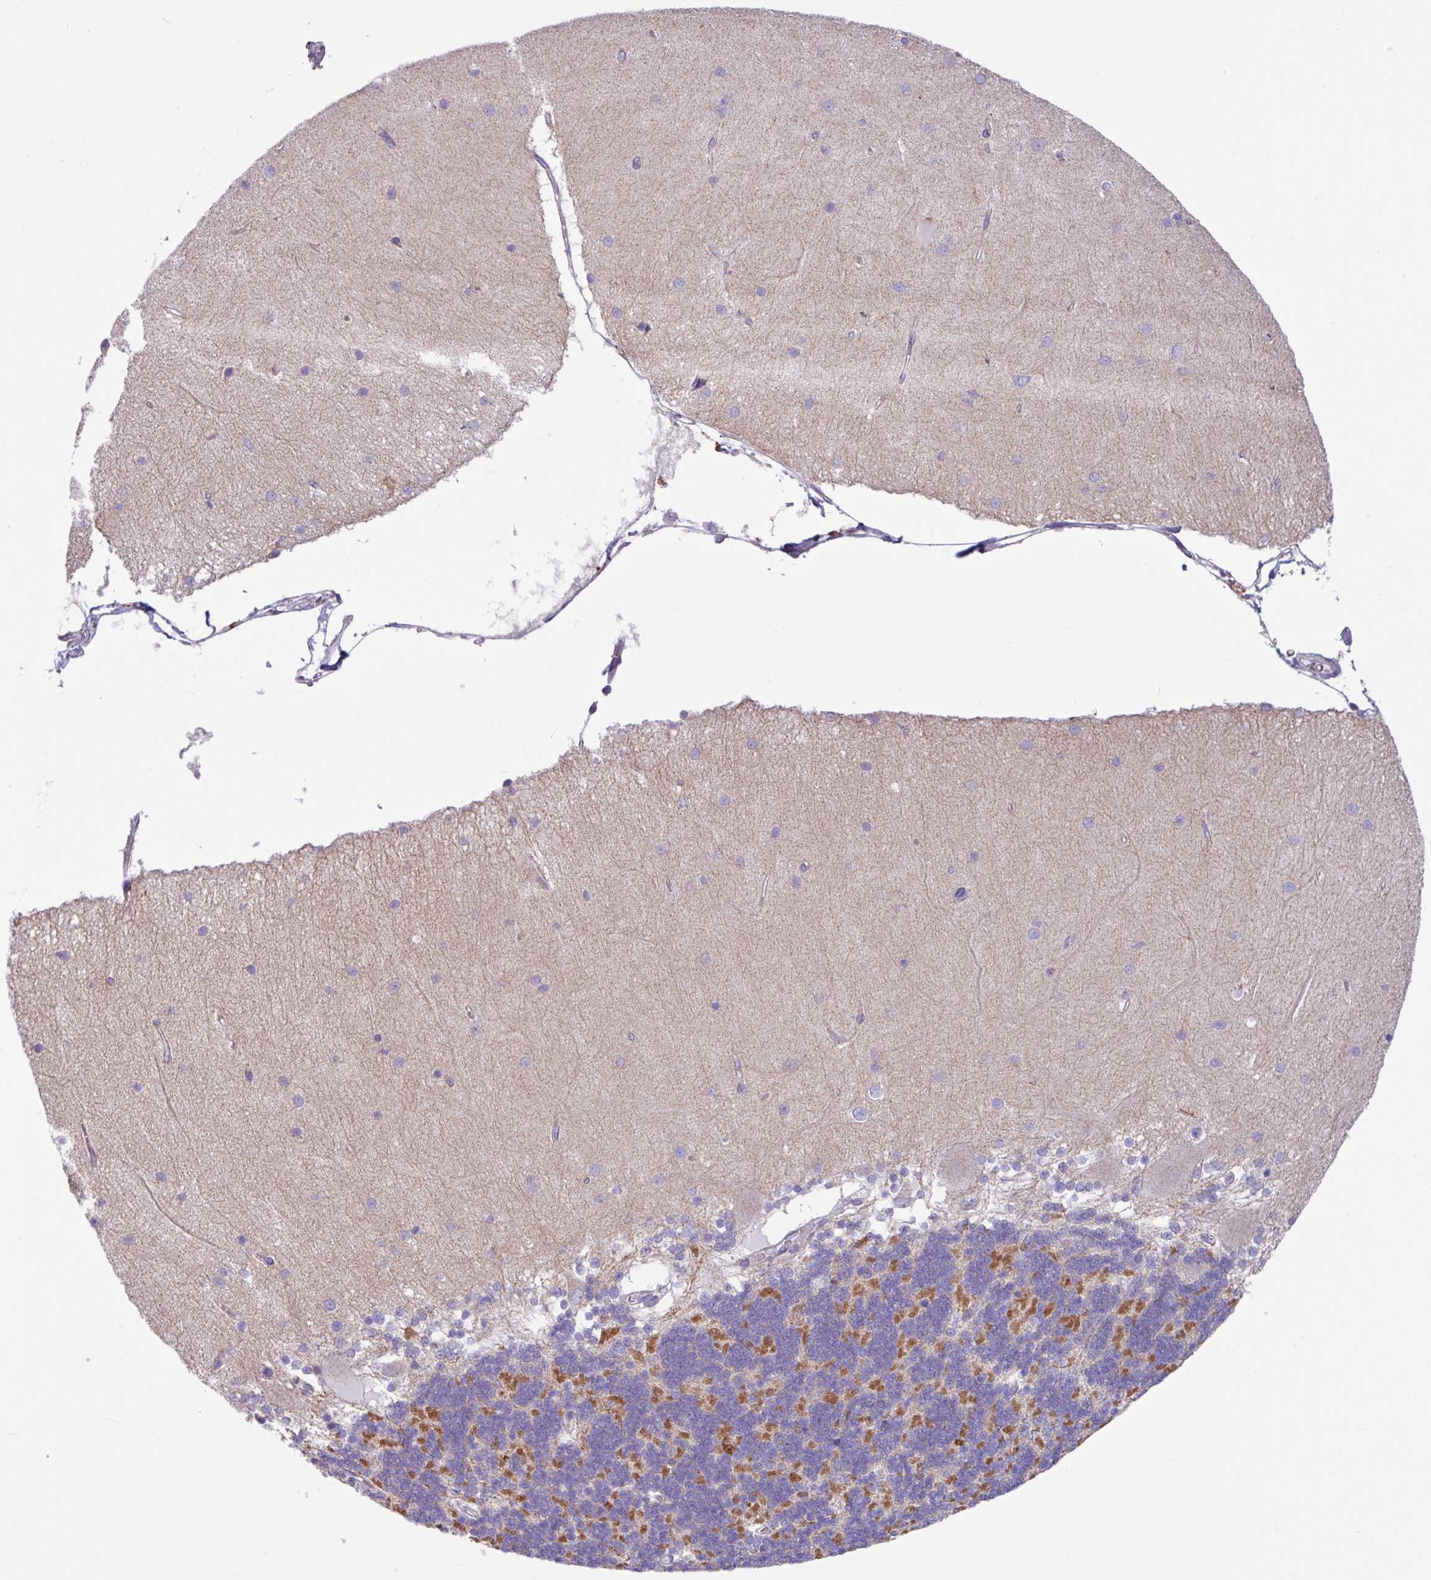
{"staining": {"intensity": "strong", "quantity": "25%-75%", "location": "cytoplasmic/membranous"}, "tissue": "cerebellum", "cell_type": "Cells in granular layer", "image_type": "normal", "snomed": [{"axis": "morphology", "description": "Normal tissue, NOS"}, {"axis": "topography", "description": "Cerebellum"}], "caption": "Strong cytoplasmic/membranous protein expression is appreciated in approximately 25%-75% of cells in granular layer in cerebellum.", "gene": "OTULIN", "patient": {"sex": "female", "age": 54}}